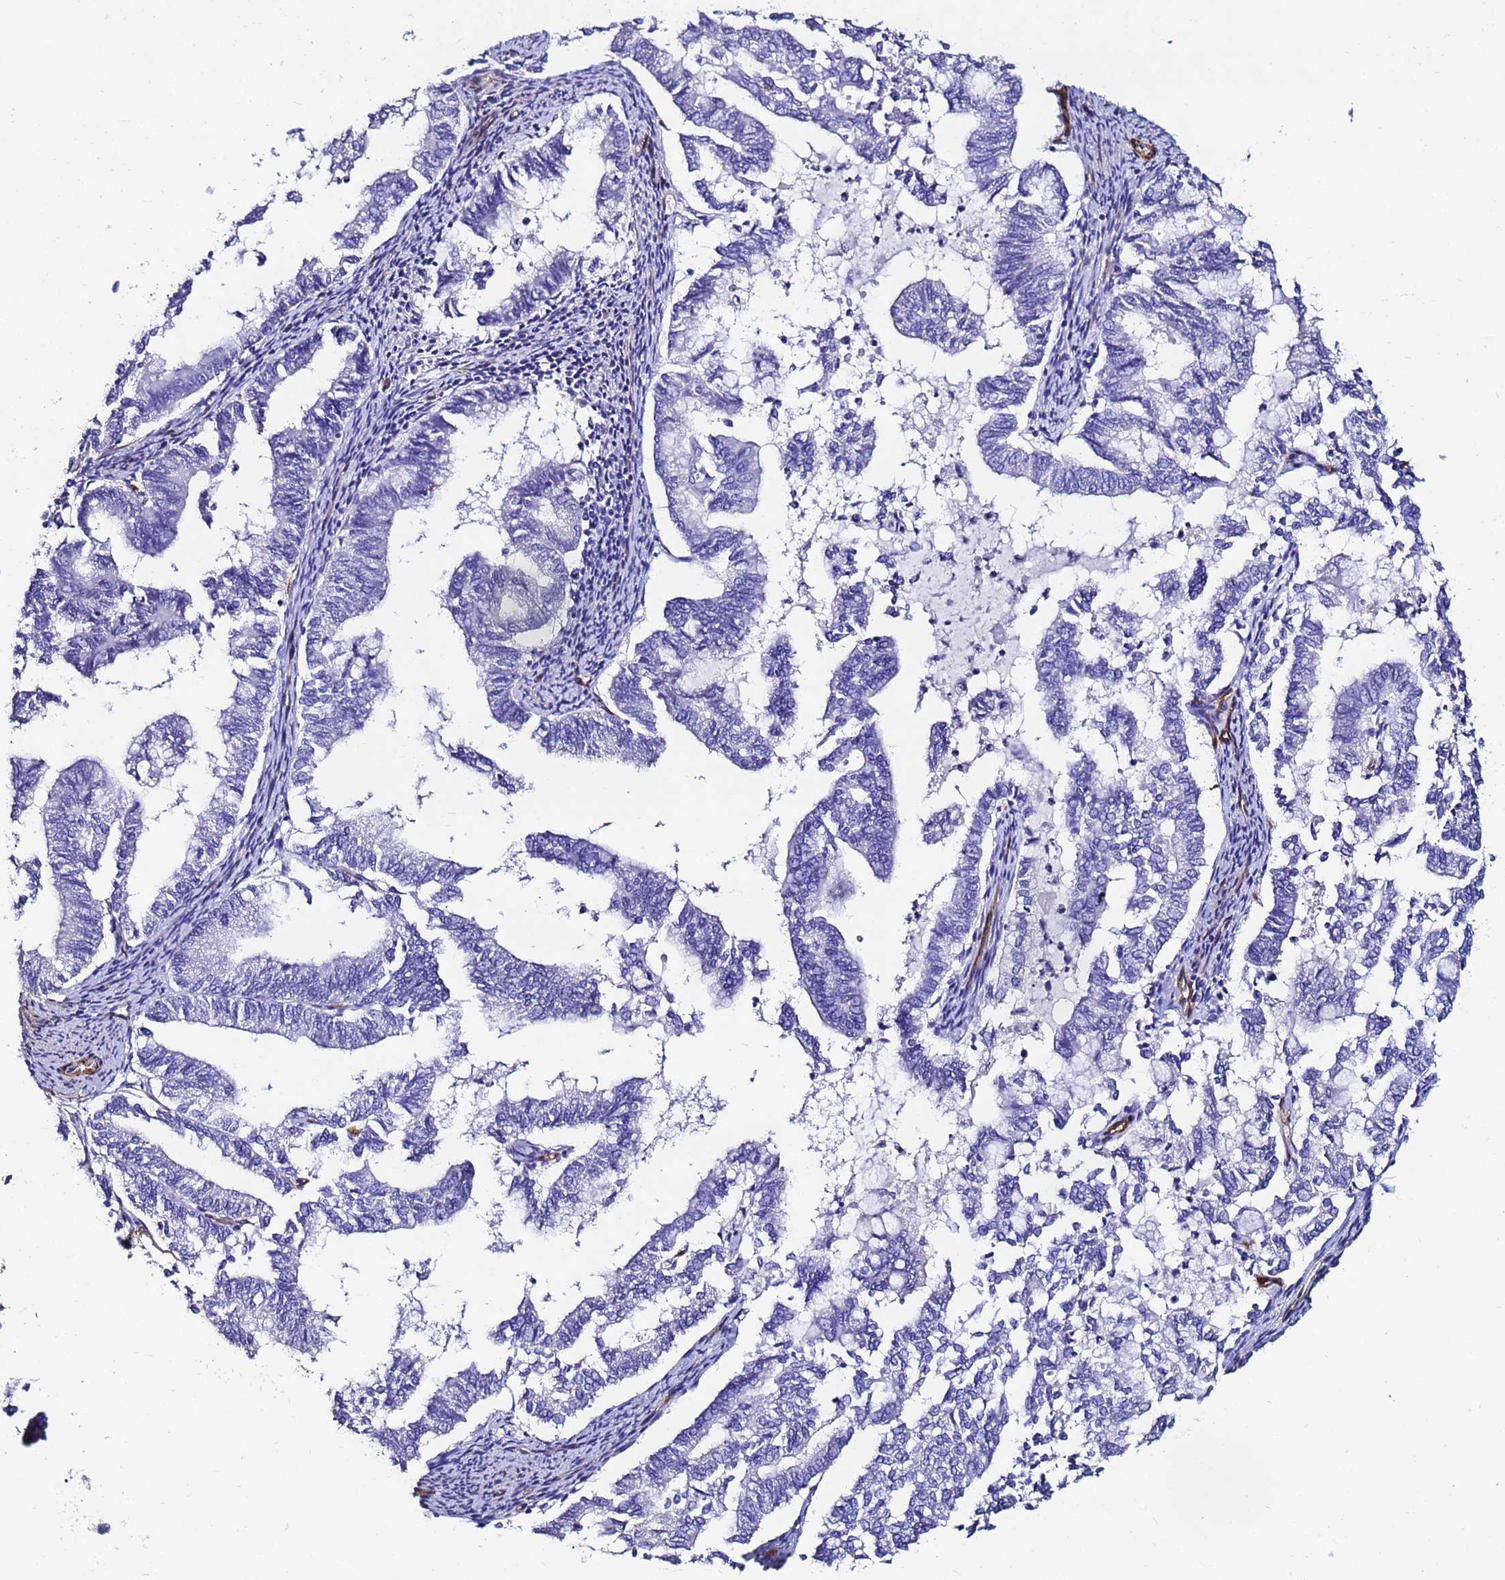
{"staining": {"intensity": "weak", "quantity": "<25%", "location": "cytoplasmic/membranous"}, "tissue": "endometrial cancer", "cell_type": "Tumor cells", "image_type": "cancer", "snomed": [{"axis": "morphology", "description": "Adenocarcinoma, NOS"}, {"axis": "topography", "description": "Endometrium"}], "caption": "A high-resolution photomicrograph shows immunohistochemistry staining of endometrial cancer, which displays no significant expression in tumor cells.", "gene": "DEFB104A", "patient": {"sex": "female", "age": 79}}